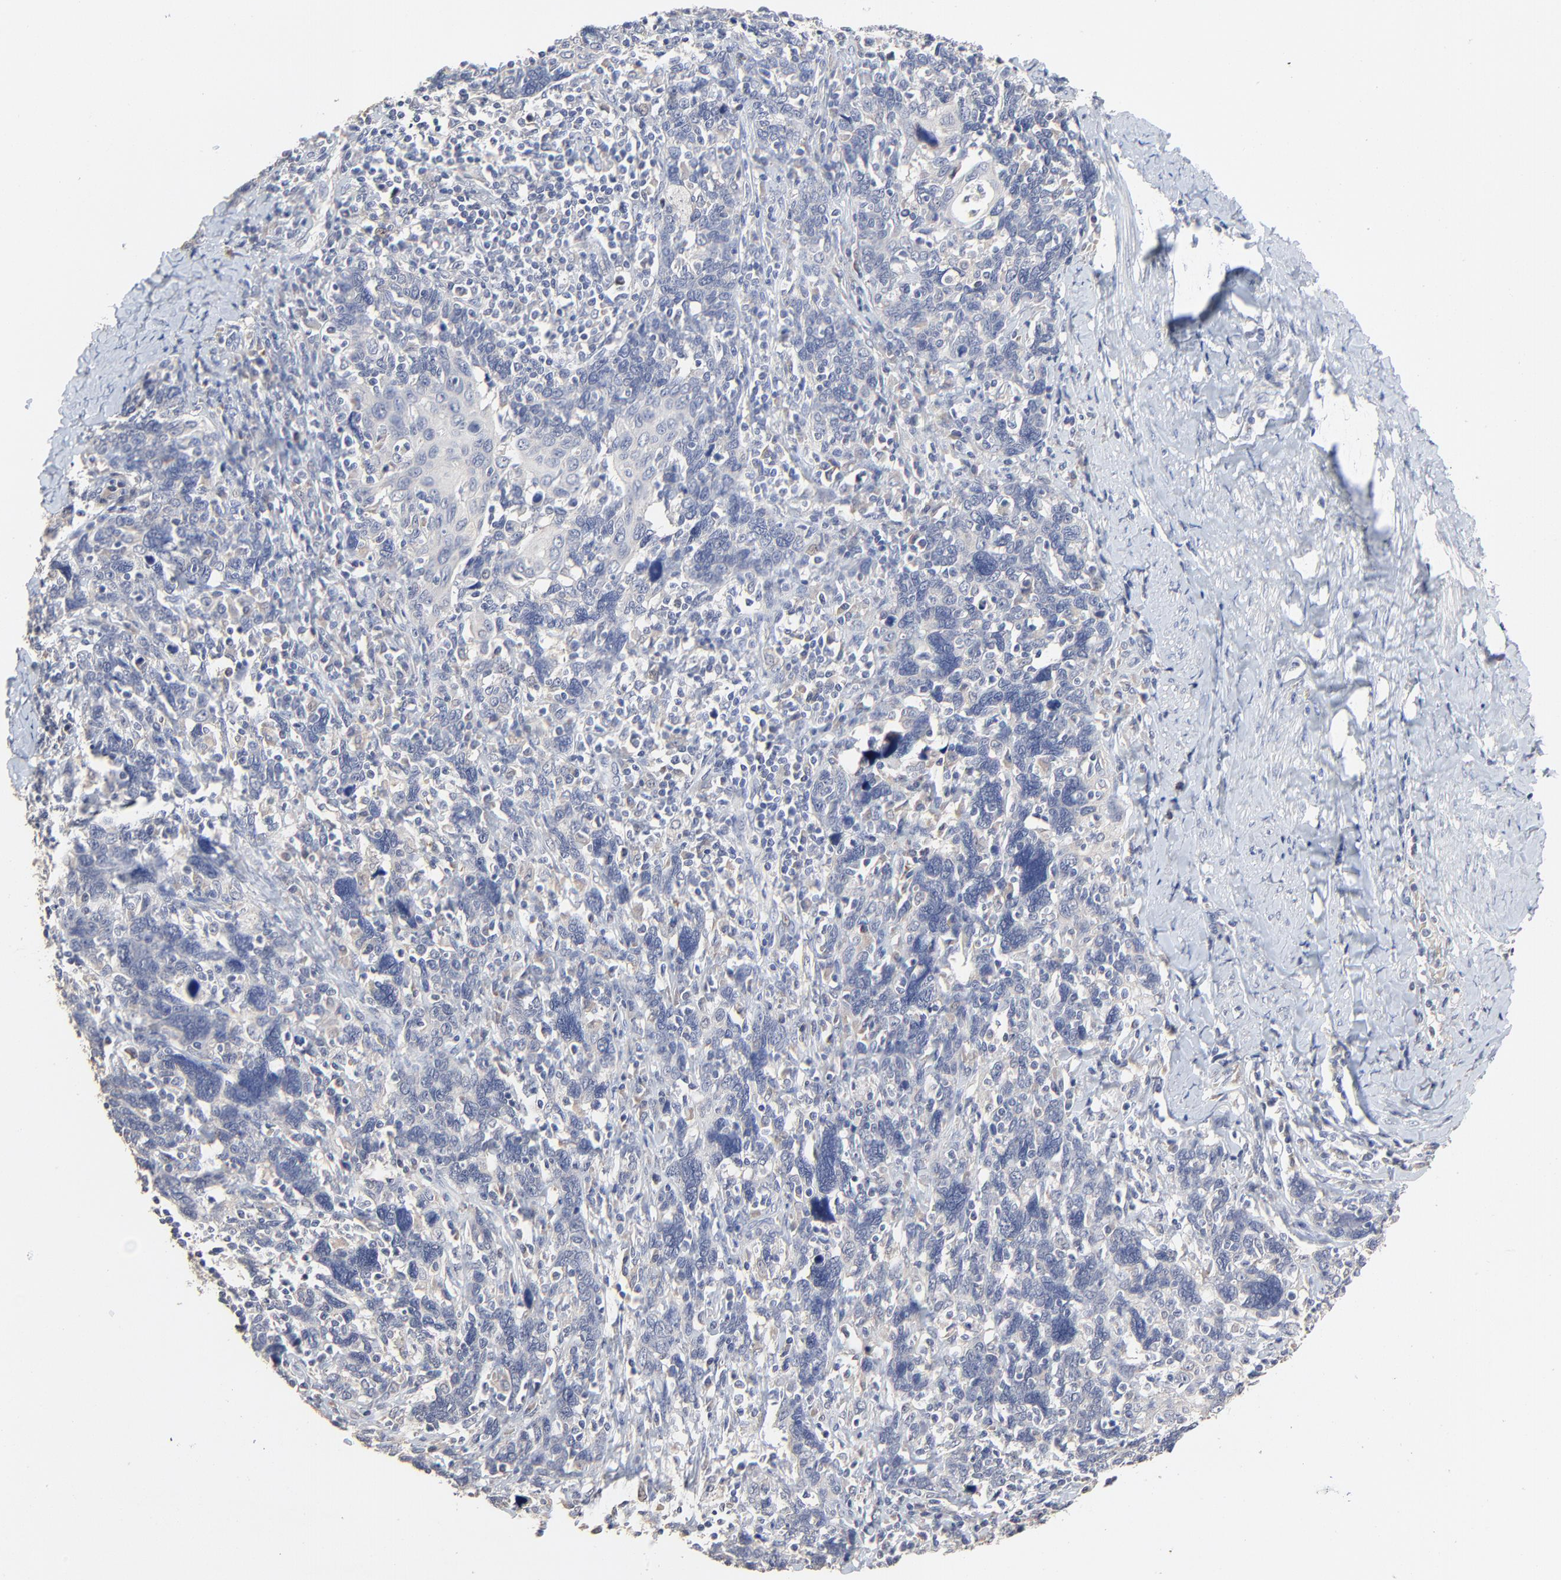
{"staining": {"intensity": "negative", "quantity": "none", "location": "none"}, "tissue": "cervical cancer", "cell_type": "Tumor cells", "image_type": "cancer", "snomed": [{"axis": "morphology", "description": "Squamous cell carcinoma, NOS"}, {"axis": "topography", "description": "Cervix"}], "caption": "The image shows no significant positivity in tumor cells of squamous cell carcinoma (cervical). (Brightfield microscopy of DAB immunohistochemistry (IHC) at high magnification).", "gene": "FANCB", "patient": {"sex": "female", "age": 41}}